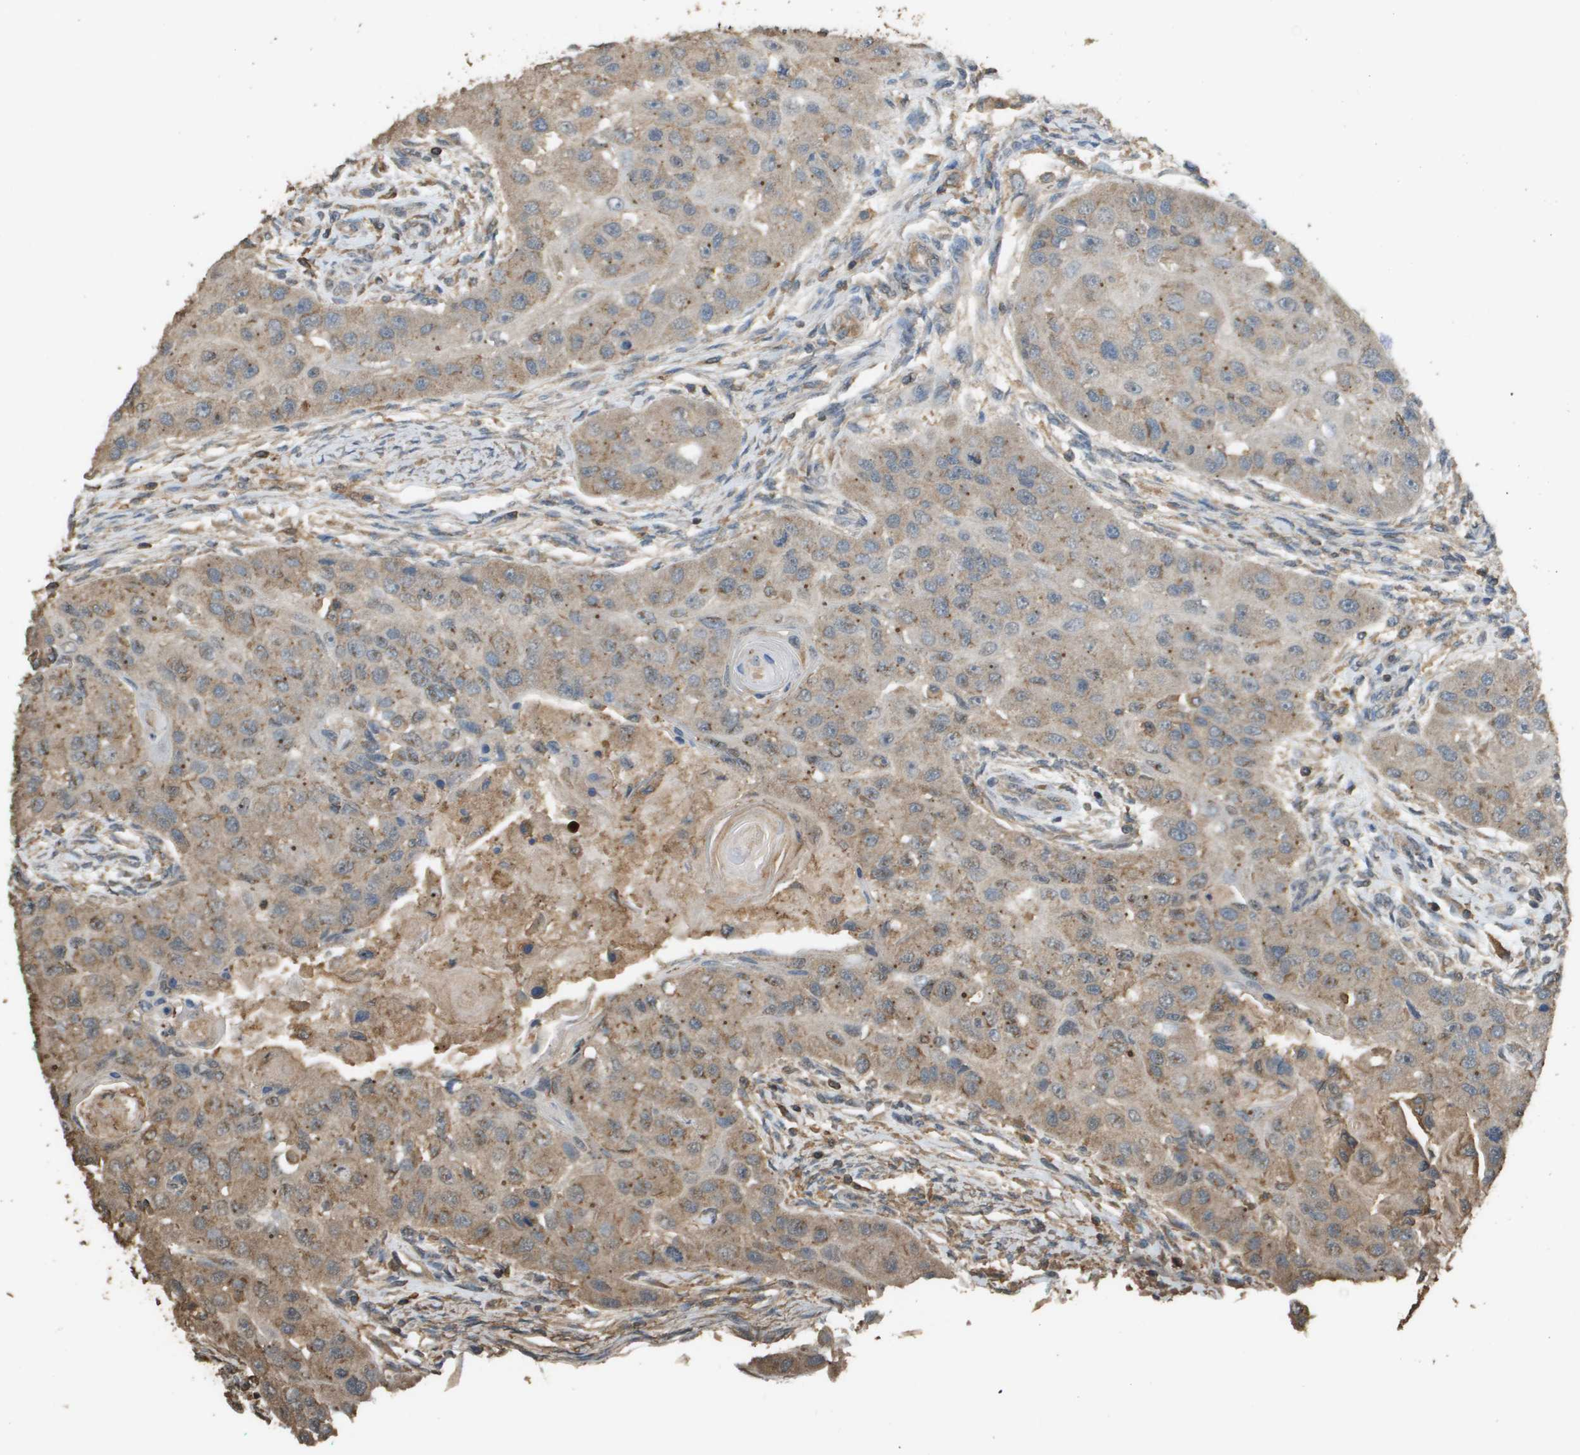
{"staining": {"intensity": "moderate", "quantity": ">75%", "location": "cytoplasmic/membranous"}, "tissue": "head and neck cancer", "cell_type": "Tumor cells", "image_type": "cancer", "snomed": [{"axis": "morphology", "description": "Normal tissue, NOS"}, {"axis": "morphology", "description": "Squamous cell carcinoma, NOS"}, {"axis": "topography", "description": "Skeletal muscle"}, {"axis": "topography", "description": "Head-Neck"}], "caption": "Head and neck cancer (squamous cell carcinoma) tissue exhibits moderate cytoplasmic/membranous positivity in about >75% of tumor cells, visualized by immunohistochemistry.", "gene": "MS4A7", "patient": {"sex": "male", "age": 51}}